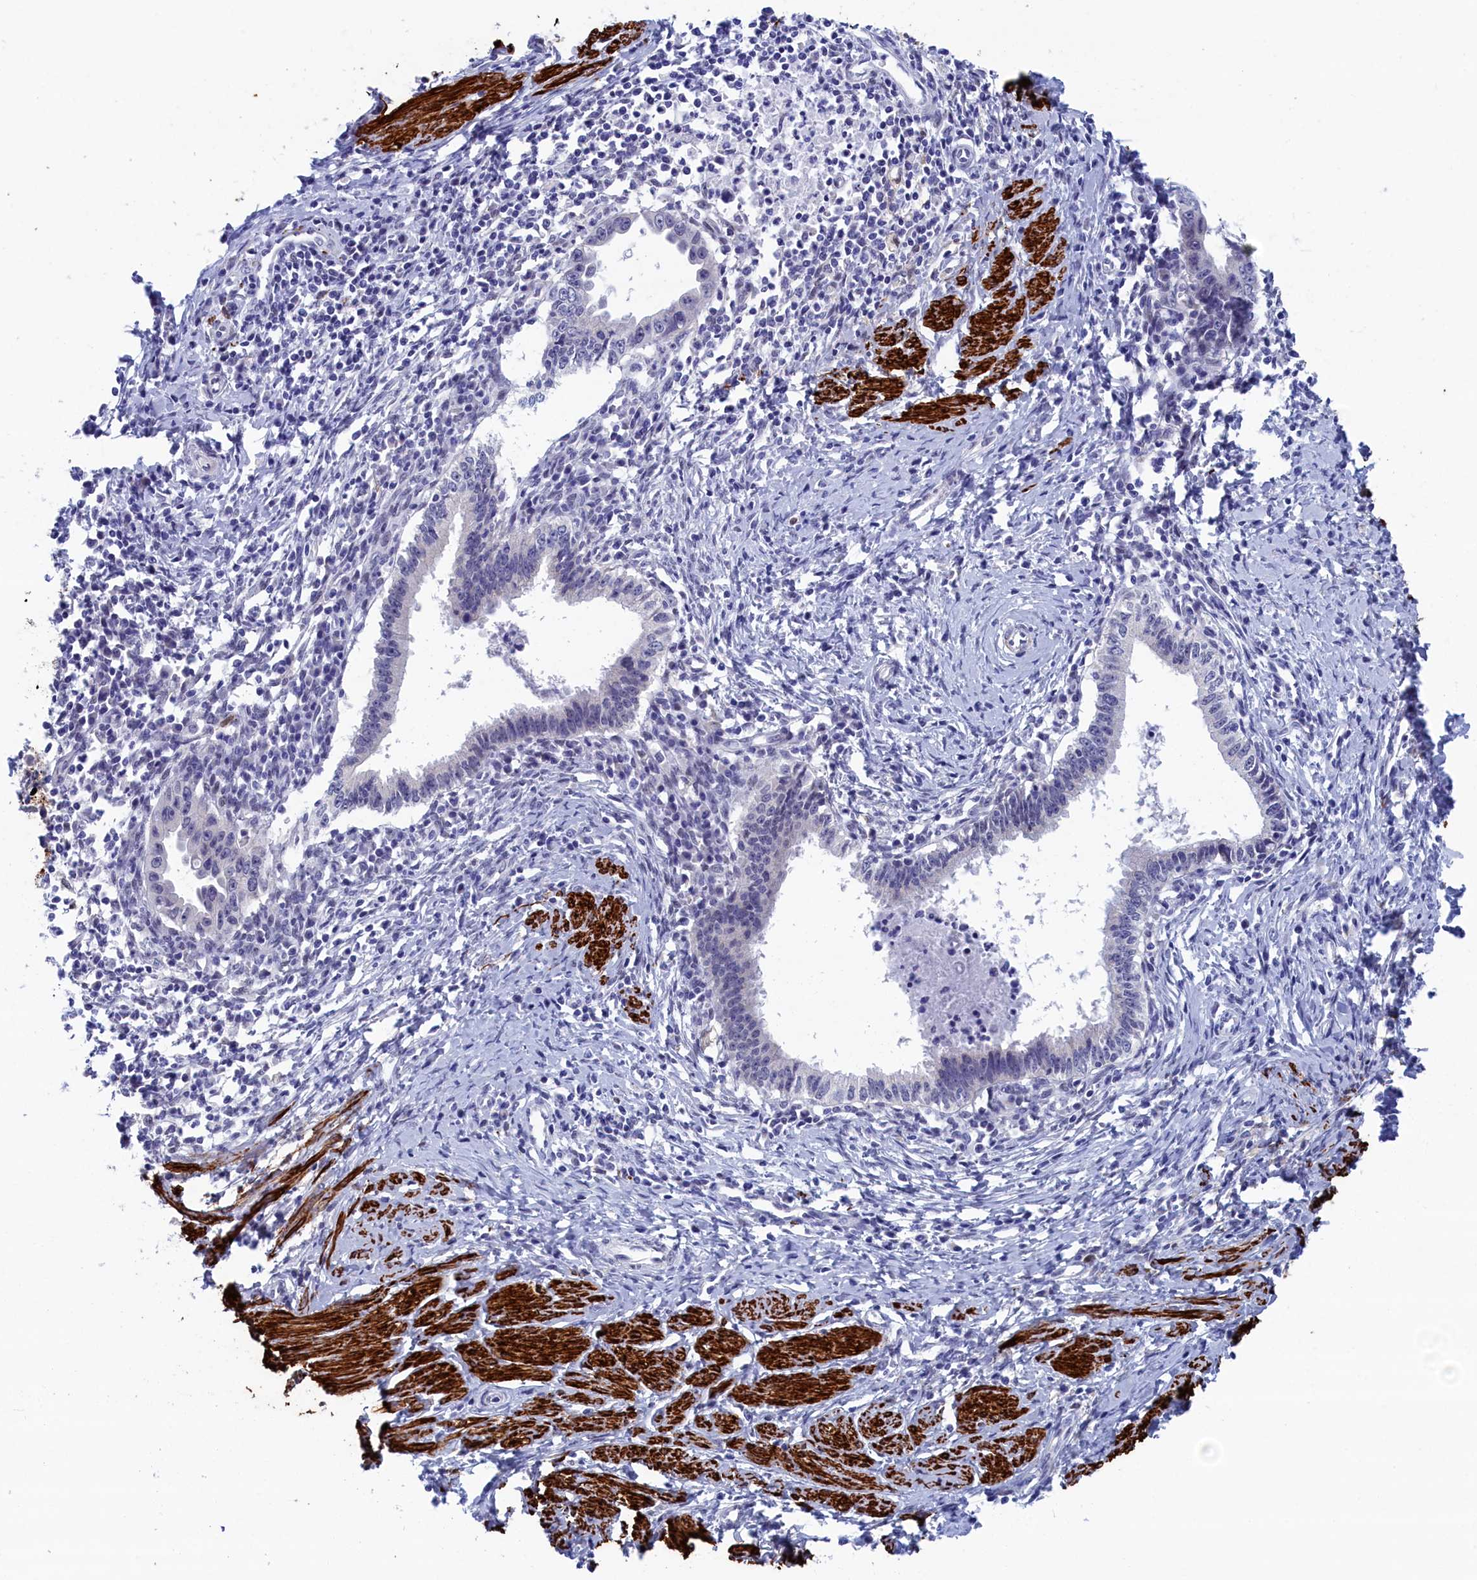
{"staining": {"intensity": "negative", "quantity": "none", "location": "none"}, "tissue": "cervical cancer", "cell_type": "Tumor cells", "image_type": "cancer", "snomed": [{"axis": "morphology", "description": "Adenocarcinoma, NOS"}, {"axis": "topography", "description": "Cervix"}], "caption": "An image of cervical adenocarcinoma stained for a protein exhibits no brown staining in tumor cells. (Brightfield microscopy of DAB (3,3'-diaminobenzidine) immunohistochemistry (IHC) at high magnification).", "gene": "WDR83", "patient": {"sex": "female", "age": 36}}